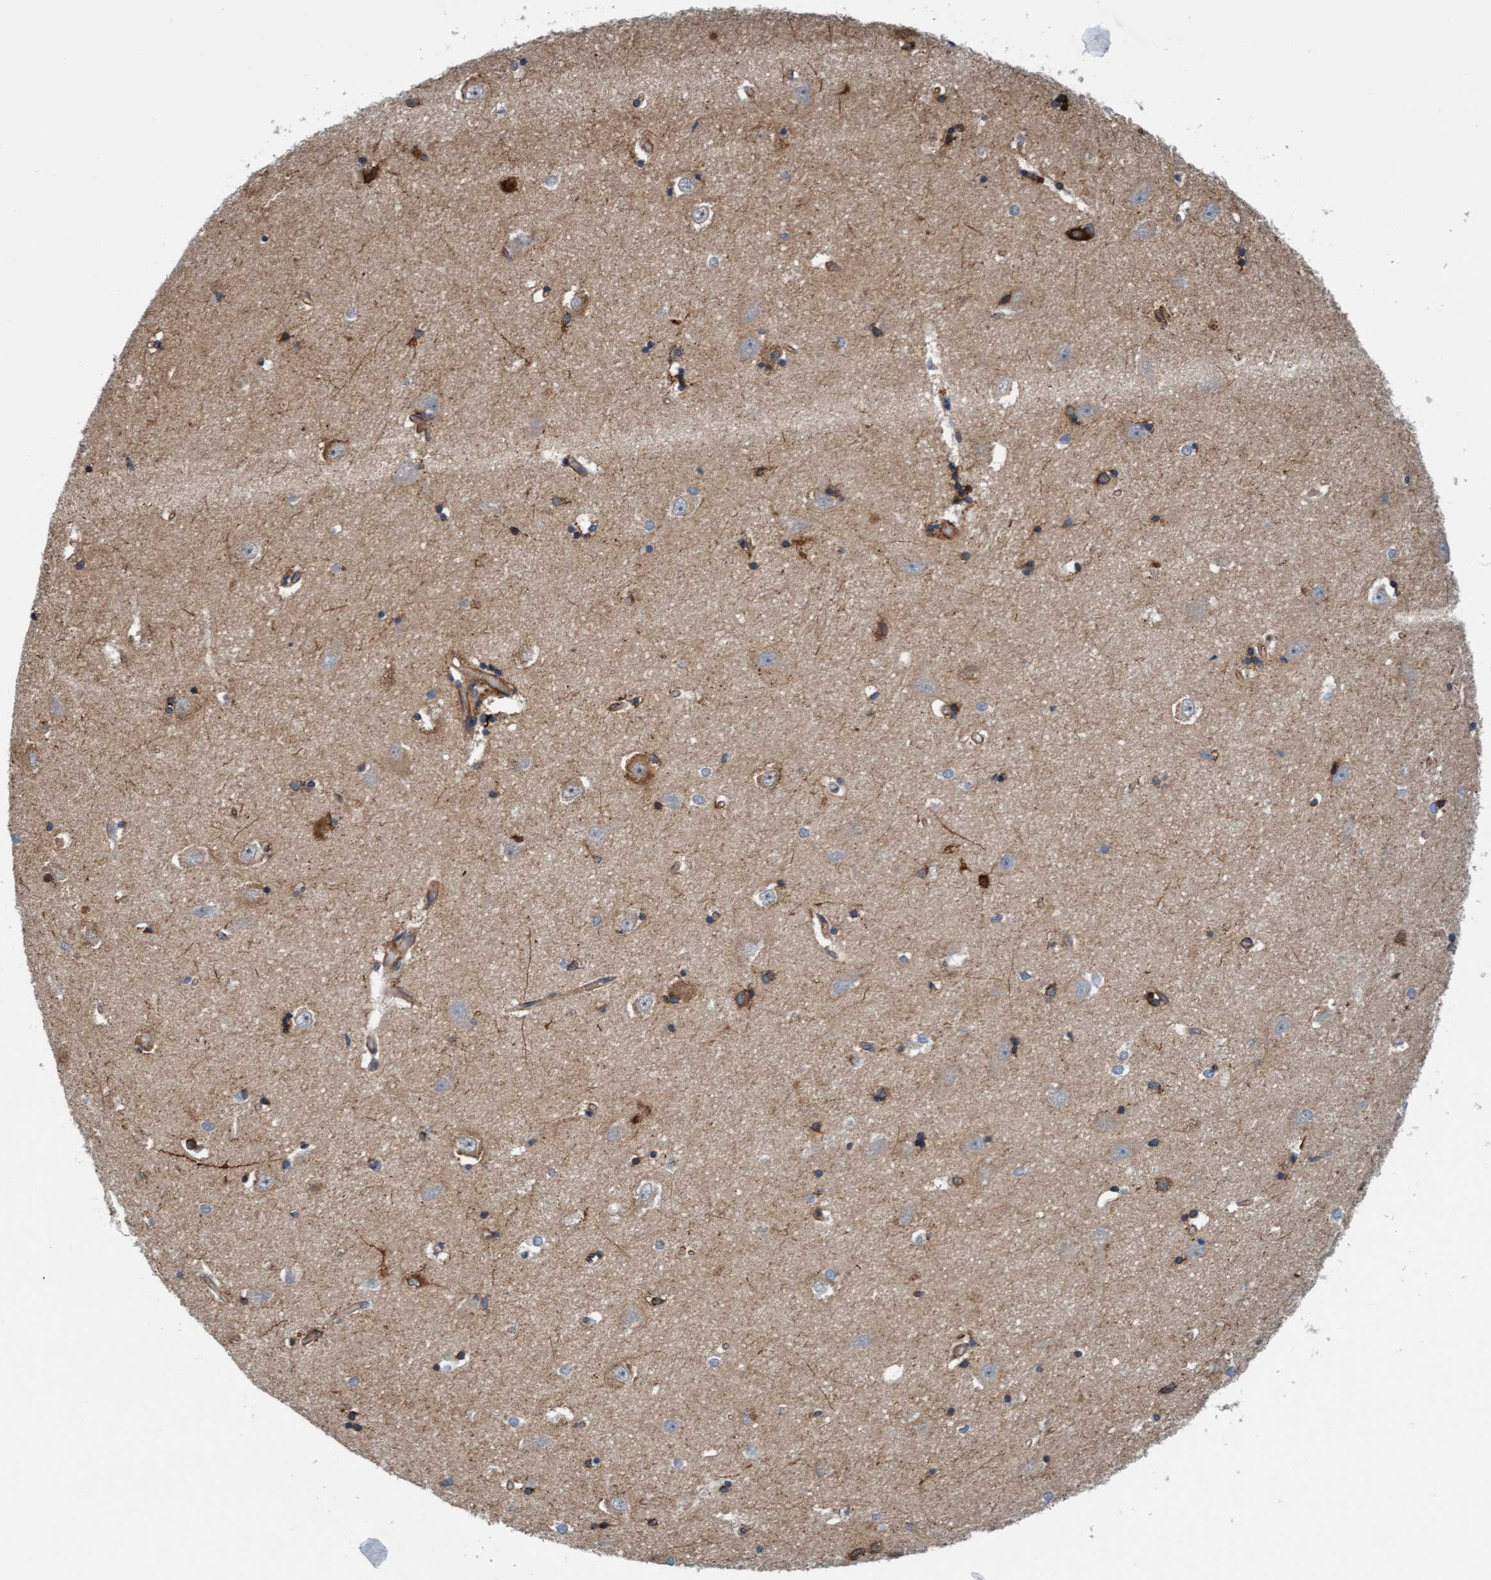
{"staining": {"intensity": "moderate", "quantity": ">75%", "location": "cytoplasmic/membranous"}, "tissue": "hippocampus", "cell_type": "Glial cells", "image_type": "normal", "snomed": [{"axis": "morphology", "description": "Normal tissue, NOS"}, {"axis": "topography", "description": "Hippocampus"}], "caption": "Glial cells exhibit medium levels of moderate cytoplasmic/membranous positivity in approximately >75% of cells in benign hippocampus.", "gene": "FMNL3", "patient": {"sex": "male", "age": 45}}